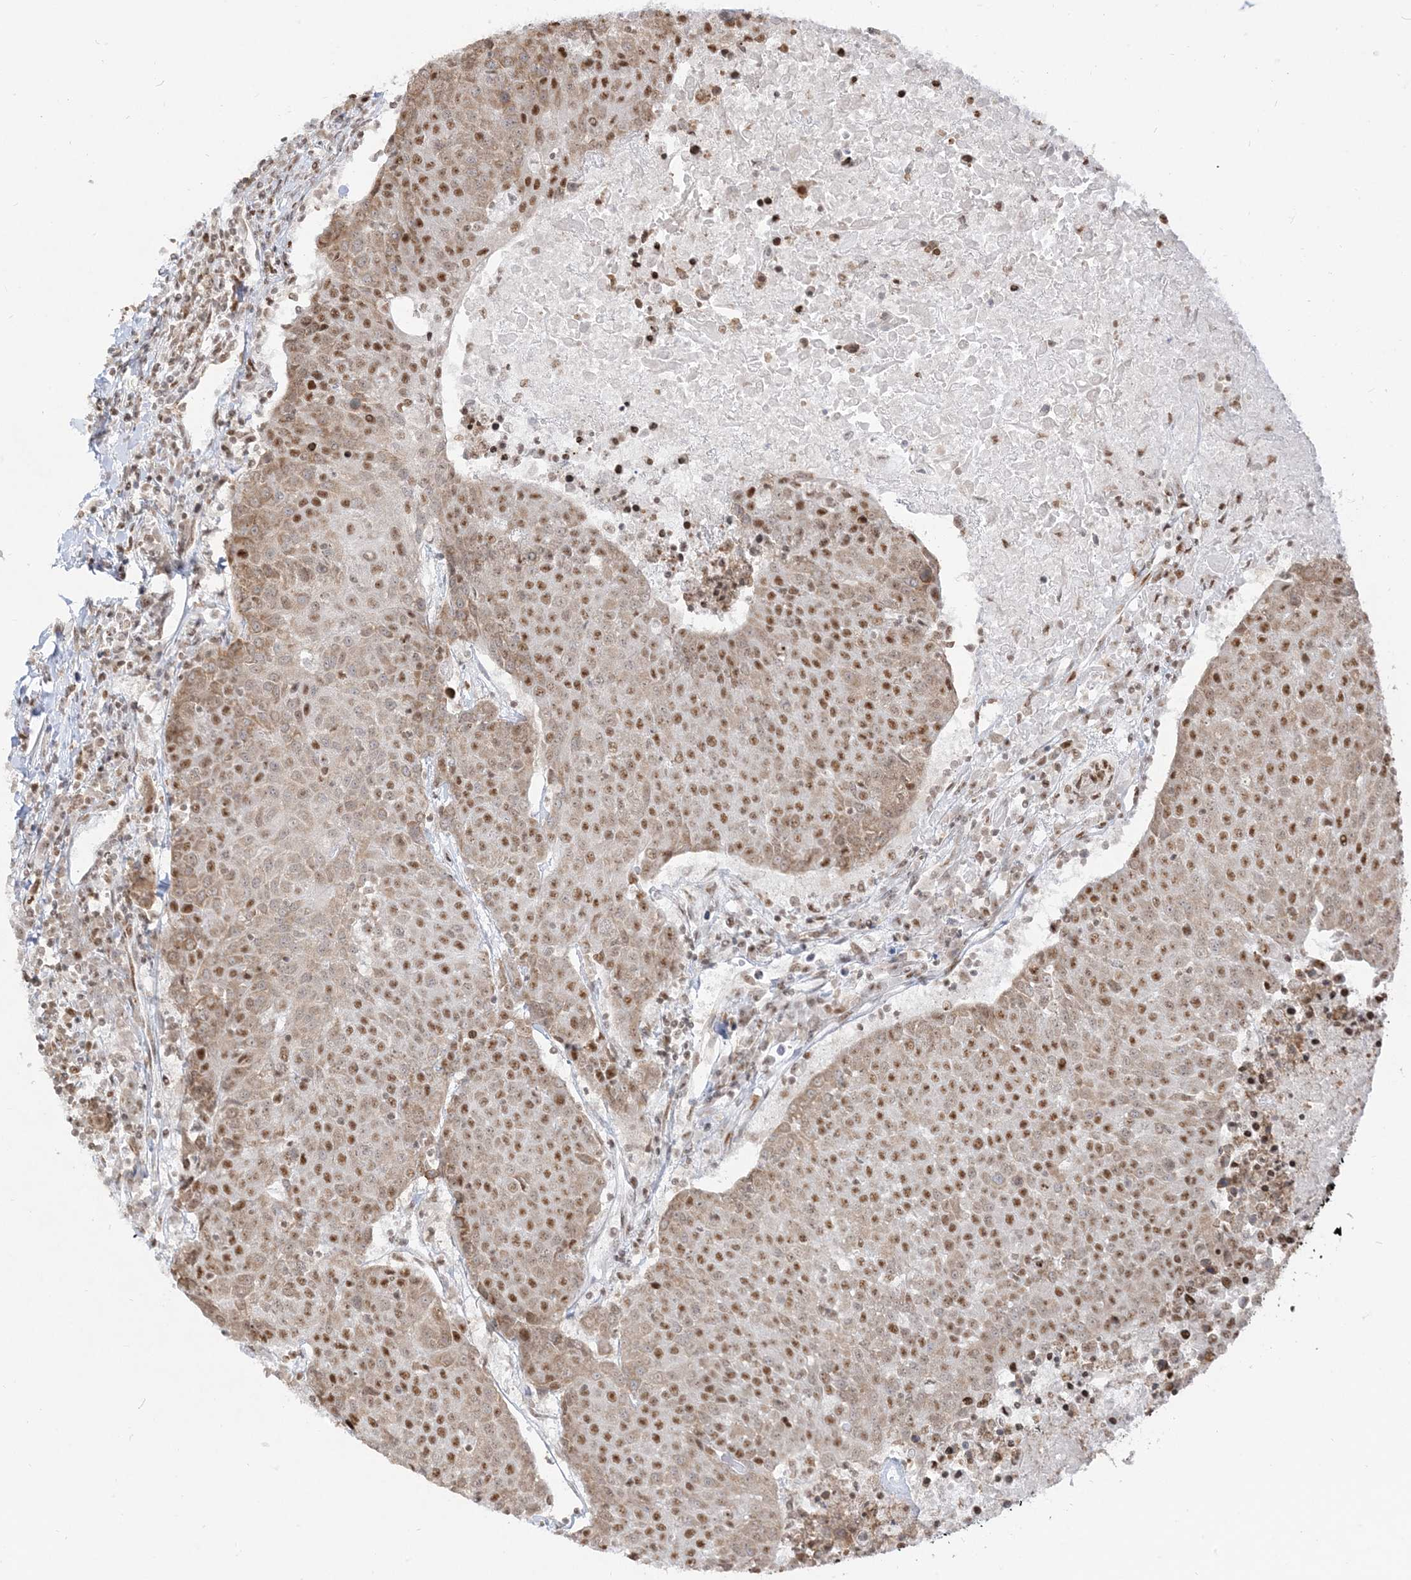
{"staining": {"intensity": "moderate", "quantity": ">75%", "location": "cytoplasmic/membranous,nuclear"}, "tissue": "urothelial cancer", "cell_type": "Tumor cells", "image_type": "cancer", "snomed": [{"axis": "morphology", "description": "Urothelial carcinoma, High grade"}, {"axis": "topography", "description": "Urinary bladder"}], "caption": "This is an image of immunohistochemistry (IHC) staining of urothelial cancer, which shows moderate staining in the cytoplasmic/membranous and nuclear of tumor cells.", "gene": "ARGLU1", "patient": {"sex": "female", "age": 85}}